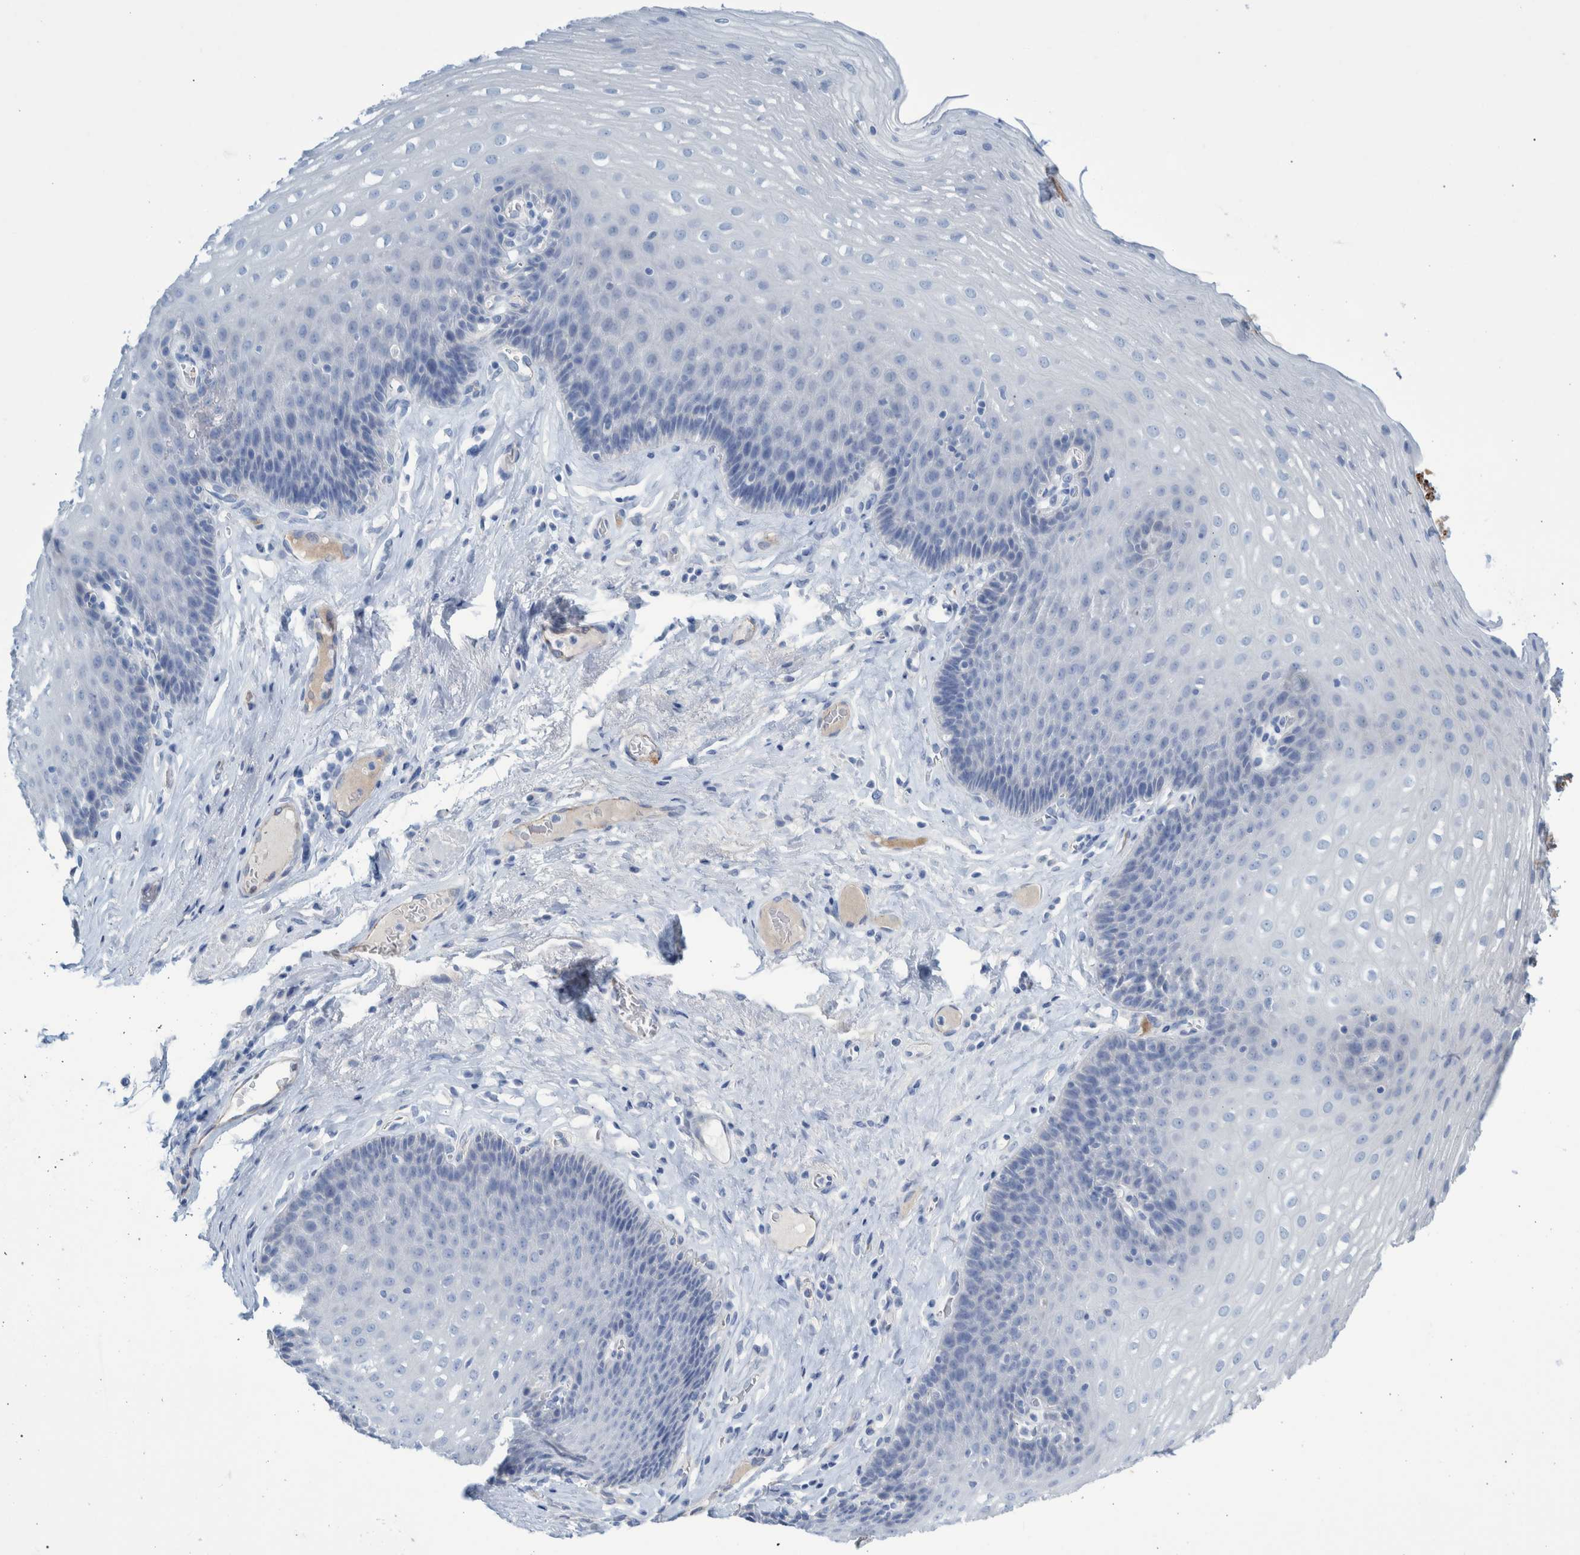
{"staining": {"intensity": "negative", "quantity": "none", "location": "none"}, "tissue": "esophagus", "cell_type": "Squamous epithelial cells", "image_type": "normal", "snomed": [{"axis": "morphology", "description": "Normal tissue, NOS"}, {"axis": "topography", "description": "Esophagus"}], "caption": "Esophagus was stained to show a protein in brown. There is no significant staining in squamous epithelial cells. The staining is performed using DAB brown chromogen with nuclei counter-stained in using hematoxylin.", "gene": "SLC34A3", "patient": {"sex": "female", "age": 66}}